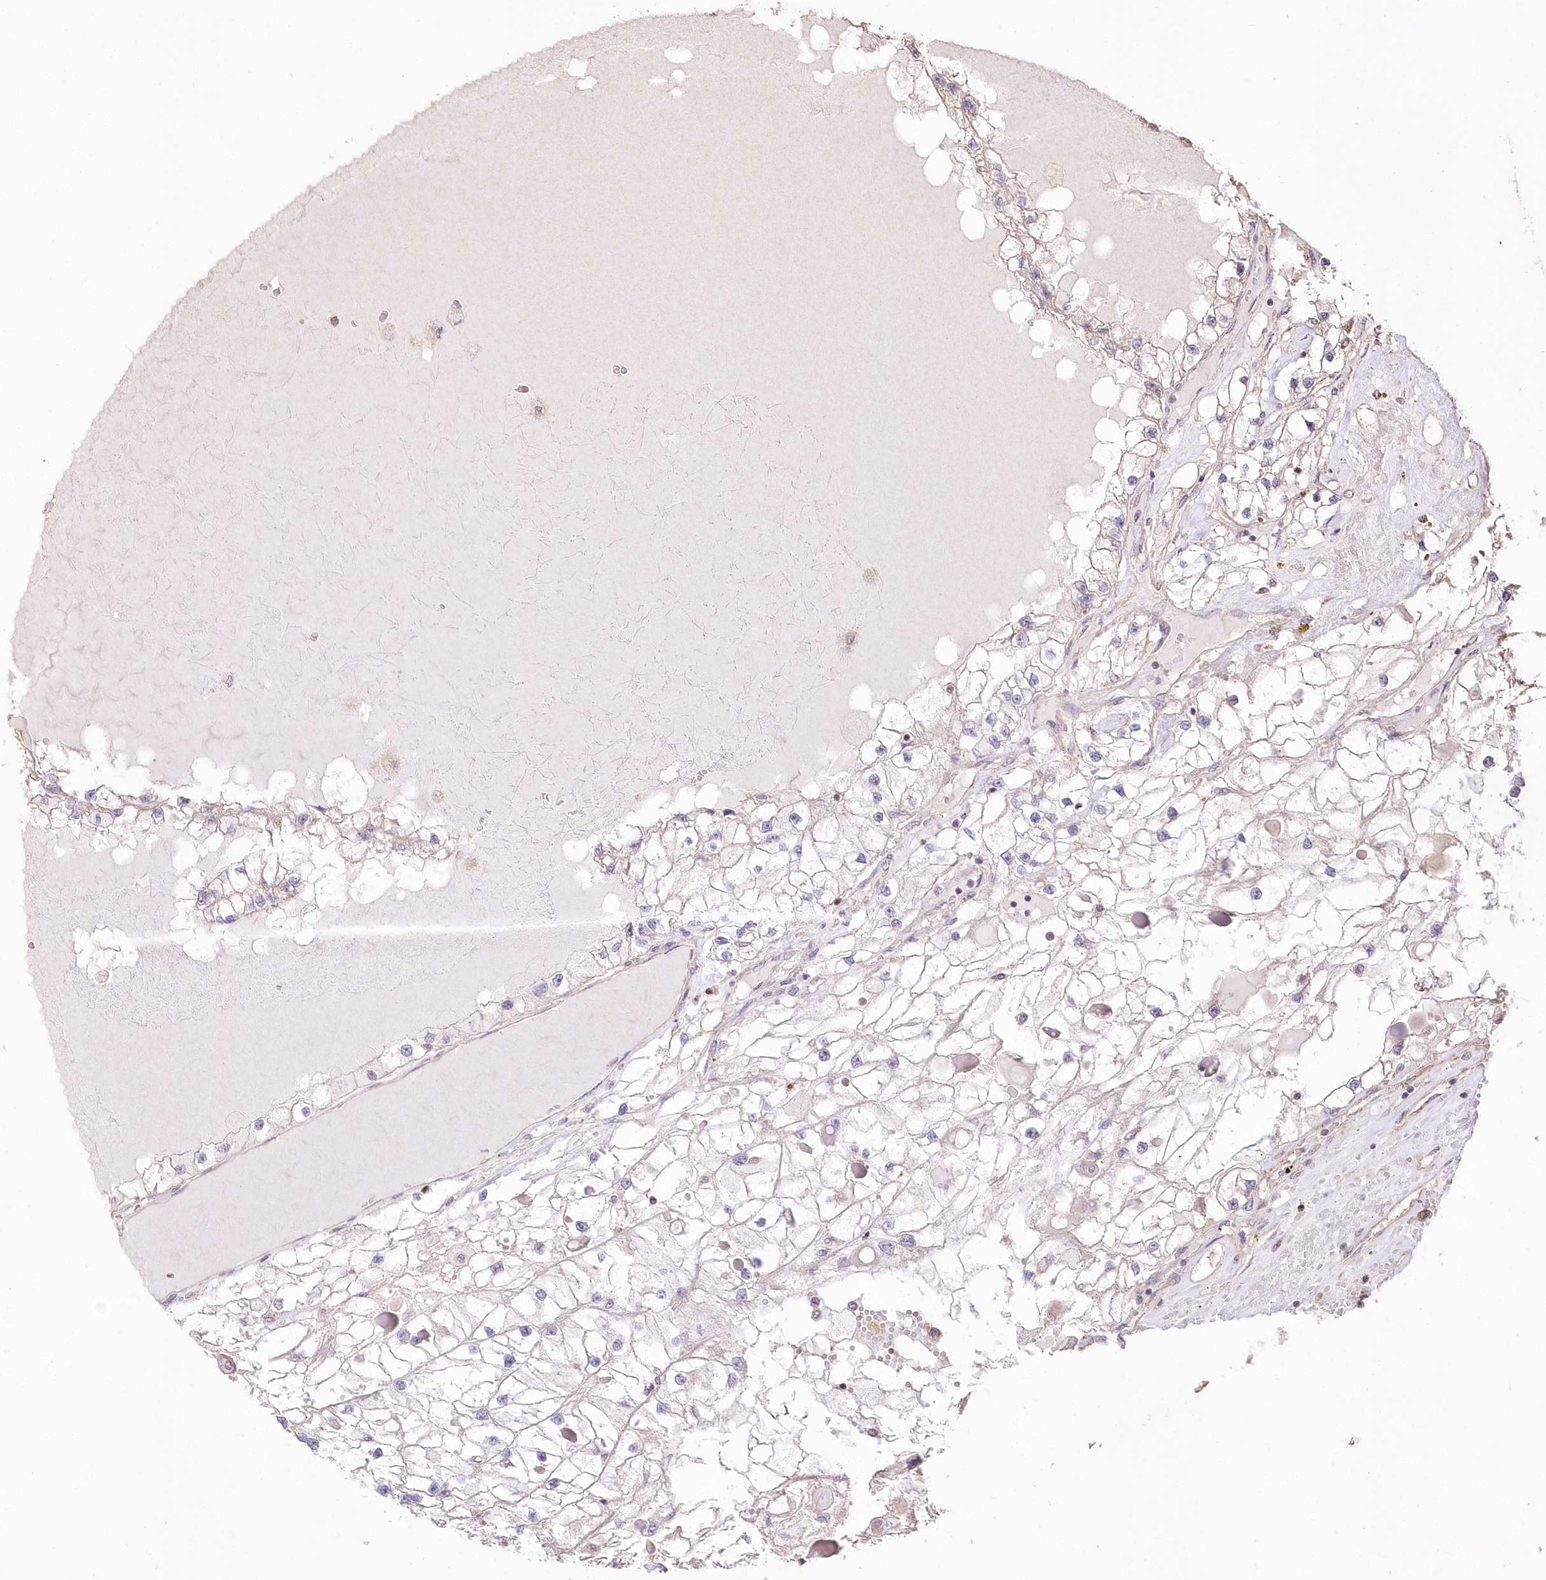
{"staining": {"intensity": "negative", "quantity": "none", "location": "none"}, "tissue": "renal cancer", "cell_type": "Tumor cells", "image_type": "cancer", "snomed": [{"axis": "morphology", "description": "Adenocarcinoma, NOS"}, {"axis": "topography", "description": "Kidney"}], "caption": "This is a photomicrograph of immunohistochemistry staining of renal cancer, which shows no expression in tumor cells.", "gene": "STK17B", "patient": {"sex": "male", "age": 68}}